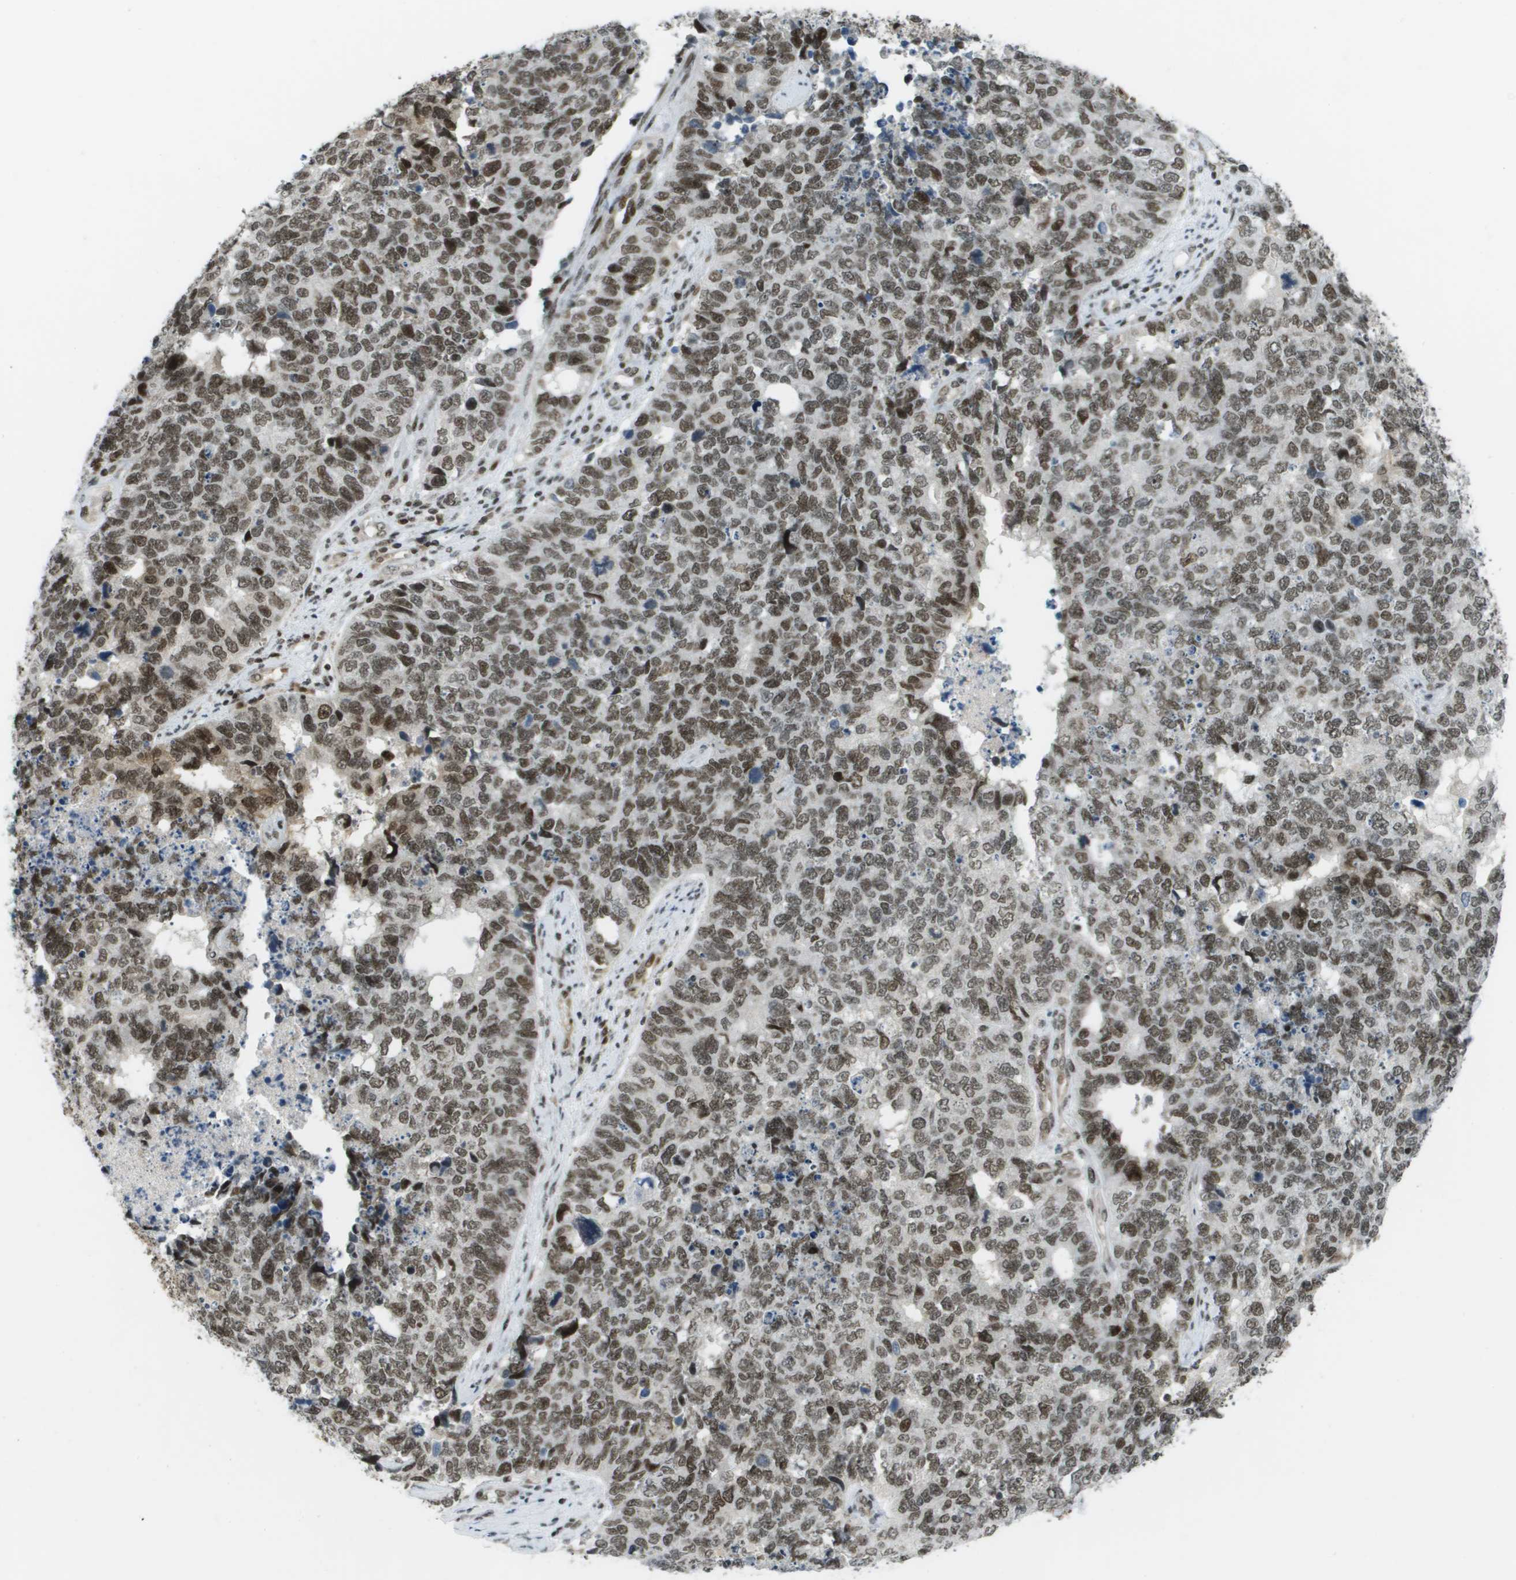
{"staining": {"intensity": "moderate", "quantity": ">75%", "location": "nuclear"}, "tissue": "cervical cancer", "cell_type": "Tumor cells", "image_type": "cancer", "snomed": [{"axis": "morphology", "description": "Squamous cell carcinoma, NOS"}, {"axis": "topography", "description": "Cervix"}], "caption": "This is an image of IHC staining of cervical squamous cell carcinoma, which shows moderate expression in the nuclear of tumor cells.", "gene": "IRF7", "patient": {"sex": "female", "age": 63}}